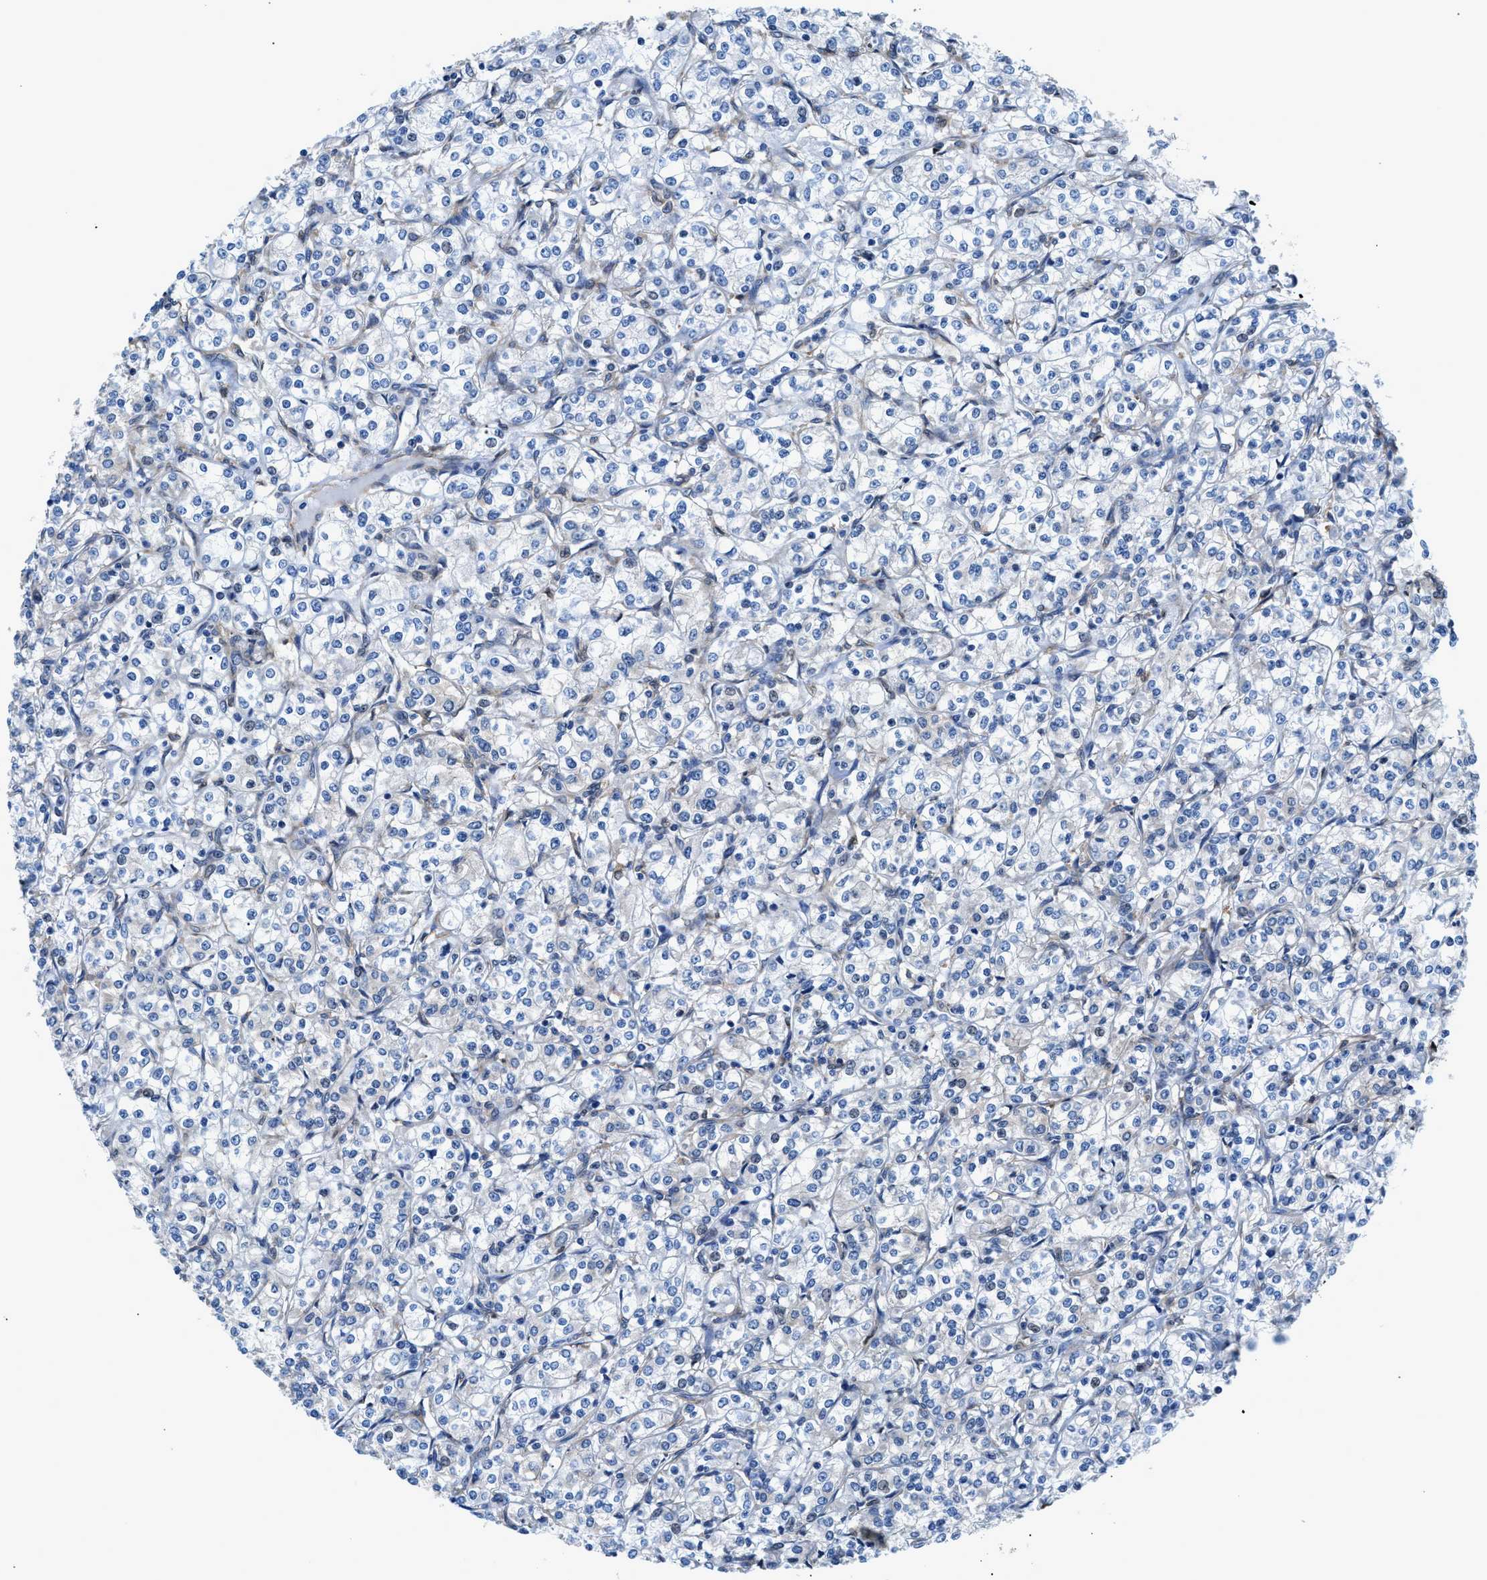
{"staining": {"intensity": "negative", "quantity": "none", "location": "none"}, "tissue": "renal cancer", "cell_type": "Tumor cells", "image_type": "cancer", "snomed": [{"axis": "morphology", "description": "Adenocarcinoma, NOS"}, {"axis": "topography", "description": "Kidney"}], "caption": "IHC of renal adenocarcinoma demonstrates no expression in tumor cells.", "gene": "DMAC1", "patient": {"sex": "male", "age": 77}}